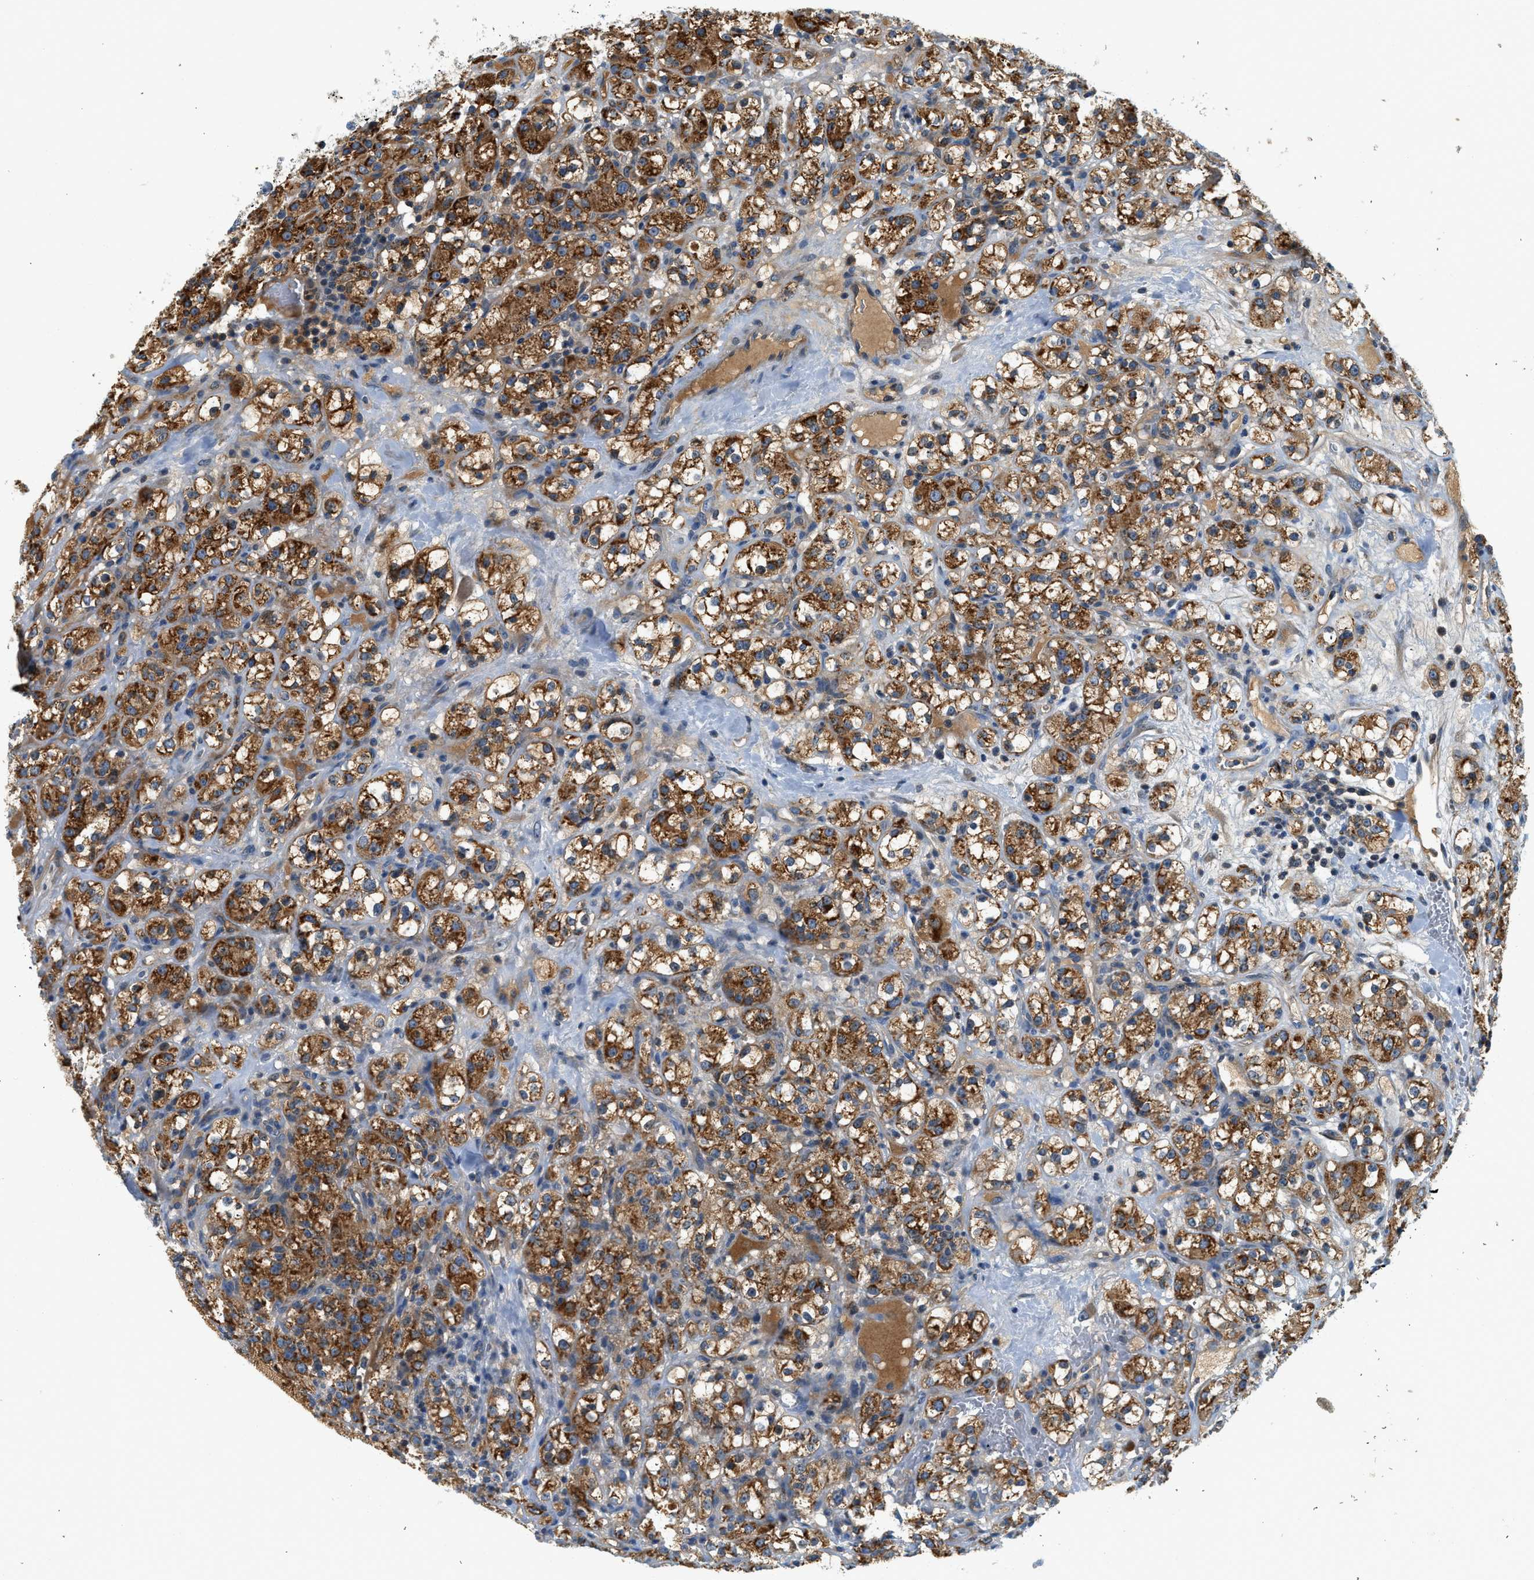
{"staining": {"intensity": "strong", "quantity": ">75%", "location": "cytoplasmic/membranous"}, "tissue": "renal cancer", "cell_type": "Tumor cells", "image_type": "cancer", "snomed": [{"axis": "morphology", "description": "Normal tissue, NOS"}, {"axis": "morphology", "description": "Adenocarcinoma, NOS"}, {"axis": "topography", "description": "Kidney"}], "caption": "Immunohistochemical staining of renal adenocarcinoma exhibits high levels of strong cytoplasmic/membranous protein staining in about >75% of tumor cells.", "gene": "KCNK1", "patient": {"sex": "male", "age": 61}}